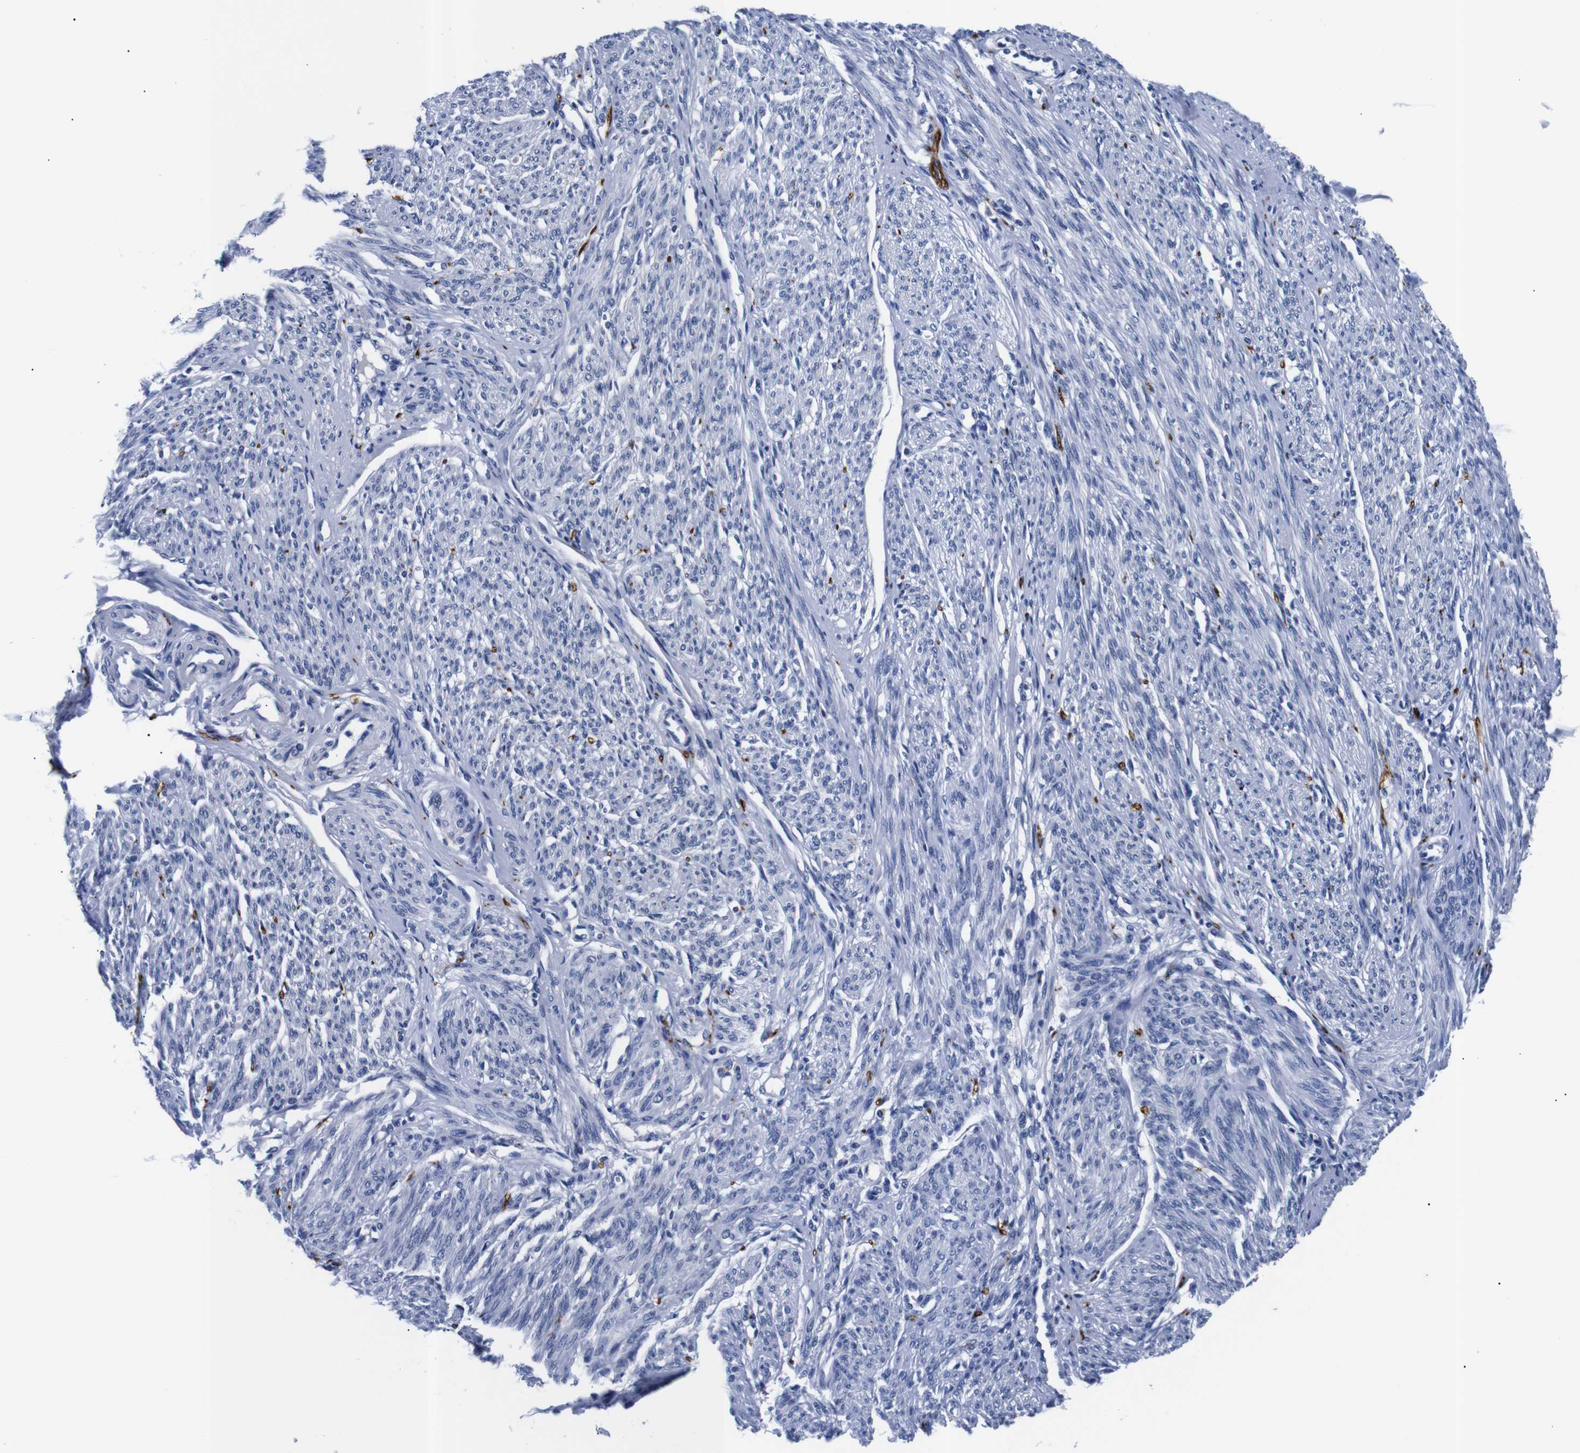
{"staining": {"intensity": "negative", "quantity": "none", "location": "none"}, "tissue": "smooth muscle", "cell_type": "Smooth muscle cells", "image_type": "normal", "snomed": [{"axis": "morphology", "description": "Normal tissue, NOS"}, {"axis": "topography", "description": "Smooth muscle"}], "caption": "Micrograph shows no protein positivity in smooth muscle cells of benign smooth muscle. The staining is performed using DAB (3,3'-diaminobenzidine) brown chromogen with nuclei counter-stained in using hematoxylin.", "gene": "GAP43", "patient": {"sex": "female", "age": 65}}